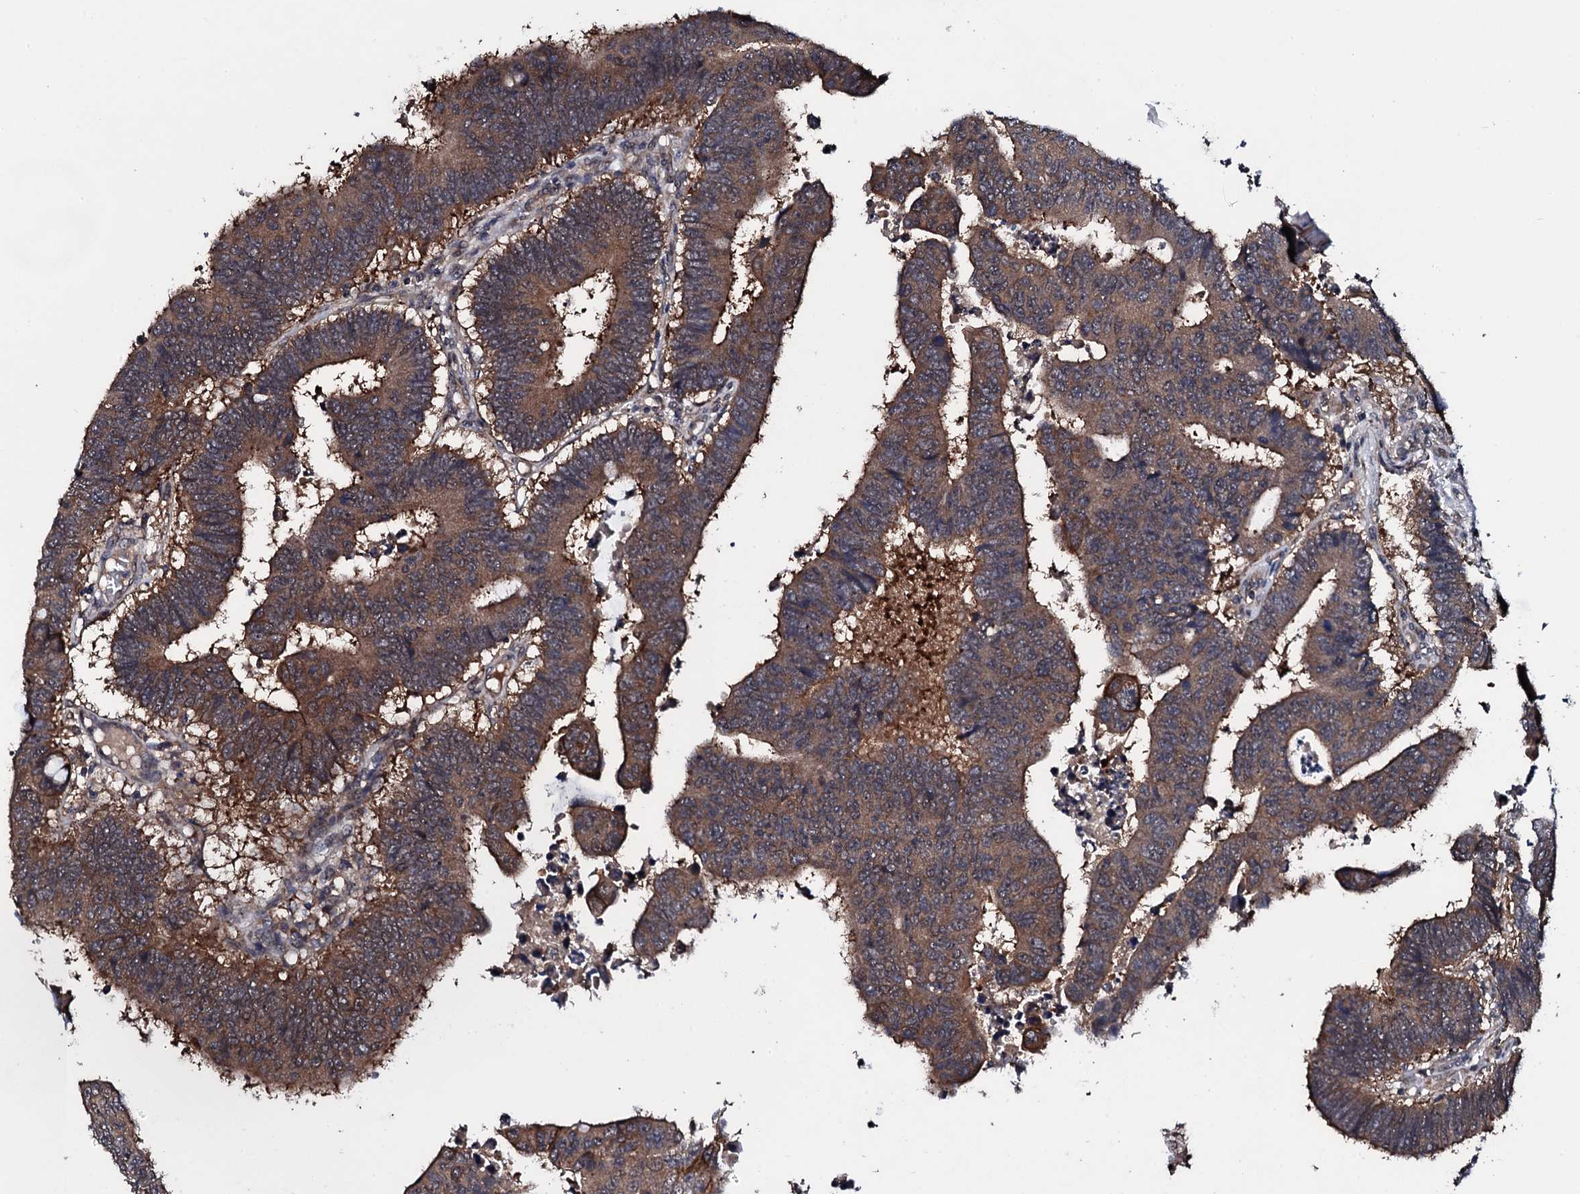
{"staining": {"intensity": "moderate", "quantity": ">75%", "location": "cytoplasmic/membranous"}, "tissue": "colorectal cancer", "cell_type": "Tumor cells", "image_type": "cancer", "snomed": [{"axis": "morphology", "description": "Adenocarcinoma, NOS"}, {"axis": "topography", "description": "Rectum"}], "caption": "Human colorectal cancer stained for a protein (brown) displays moderate cytoplasmic/membranous positive staining in approximately >75% of tumor cells.", "gene": "IP6K1", "patient": {"sex": "male", "age": 84}}